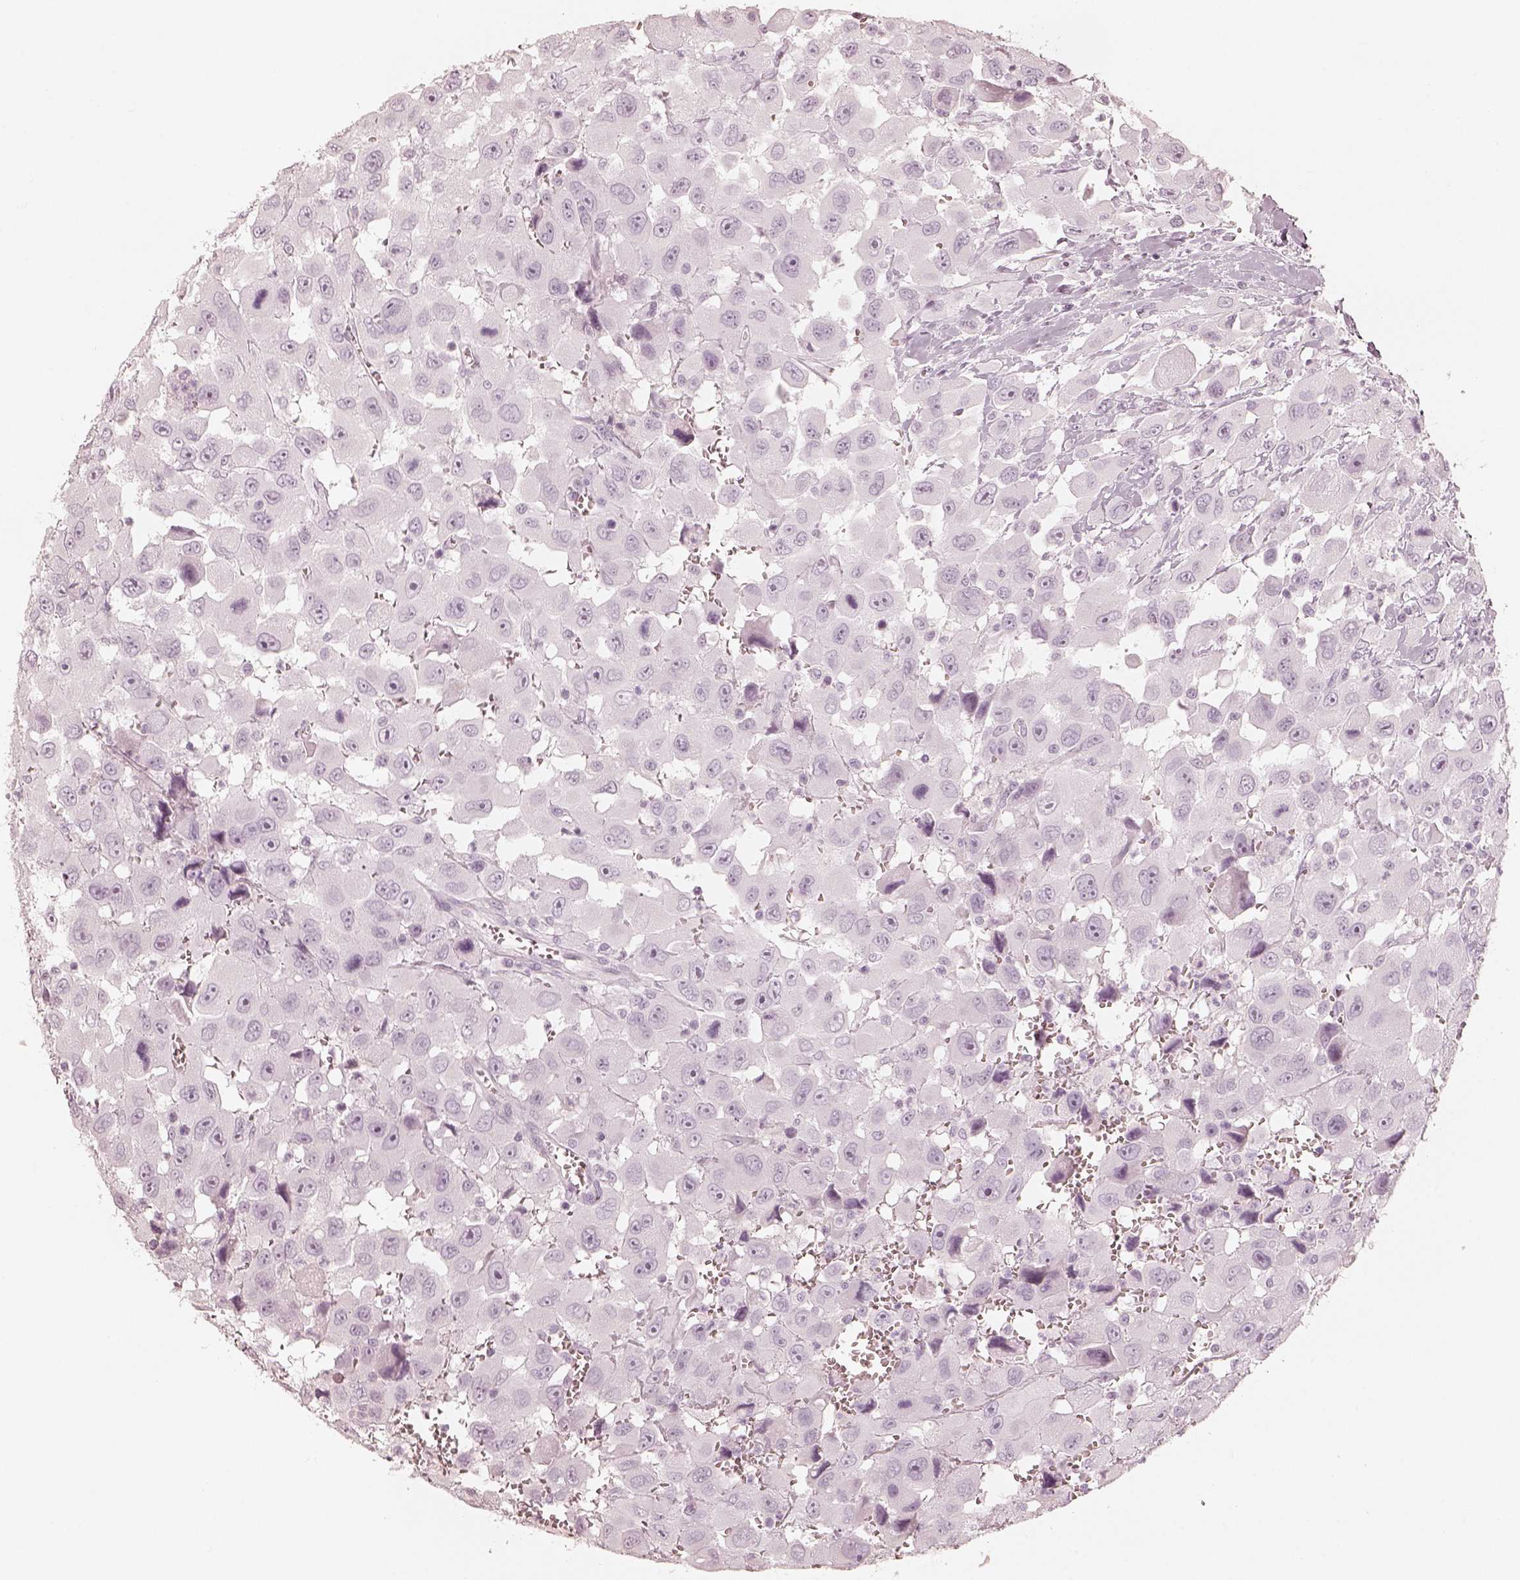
{"staining": {"intensity": "negative", "quantity": "none", "location": "none"}, "tissue": "head and neck cancer", "cell_type": "Tumor cells", "image_type": "cancer", "snomed": [{"axis": "morphology", "description": "Squamous cell carcinoma, NOS"}, {"axis": "morphology", "description": "Squamous cell carcinoma, metastatic, NOS"}, {"axis": "topography", "description": "Oral tissue"}, {"axis": "topography", "description": "Head-Neck"}], "caption": "This is an immunohistochemistry (IHC) photomicrograph of metastatic squamous cell carcinoma (head and neck). There is no staining in tumor cells.", "gene": "KRT82", "patient": {"sex": "female", "age": 85}}